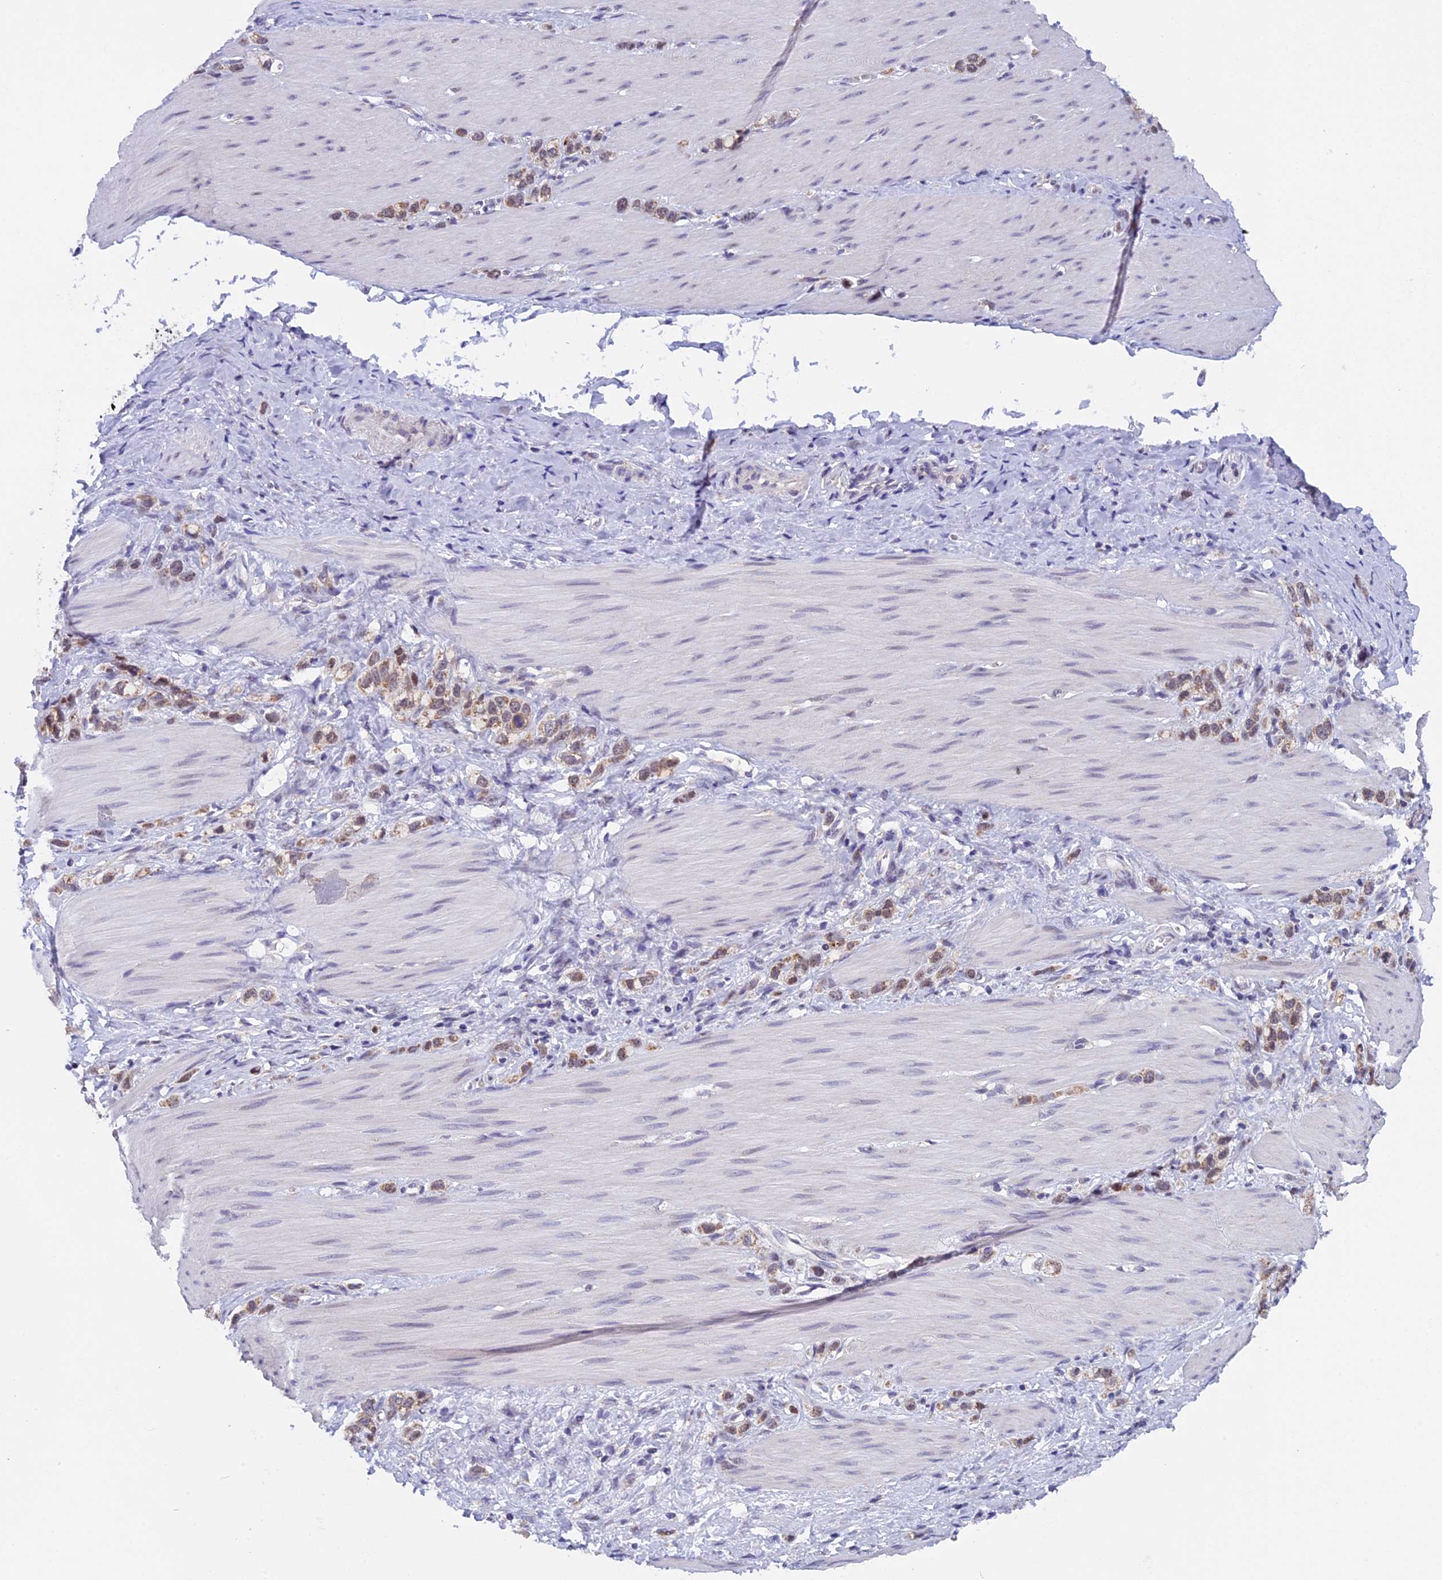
{"staining": {"intensity": "moderate", "quantity": ">75%", "location": "cytoplasmic/membranous"}, "tissue": "stomach cancer", "cell_type": "Tumor cells", "image_type": "cancer", "snomed": [{"axis": "morphology", "description": "Adenocarcinoma, NOS"}, {"axis": "topography", "description": "Stomach"}], "caption": "This is an image of IHC staining of adenocarcinoma (stomach), which shows moderate positivity in the cytoplasmic/membranous of tumor cells.", "gene": "ZNF317", "patient": {"sex": "female", "age": 65}}